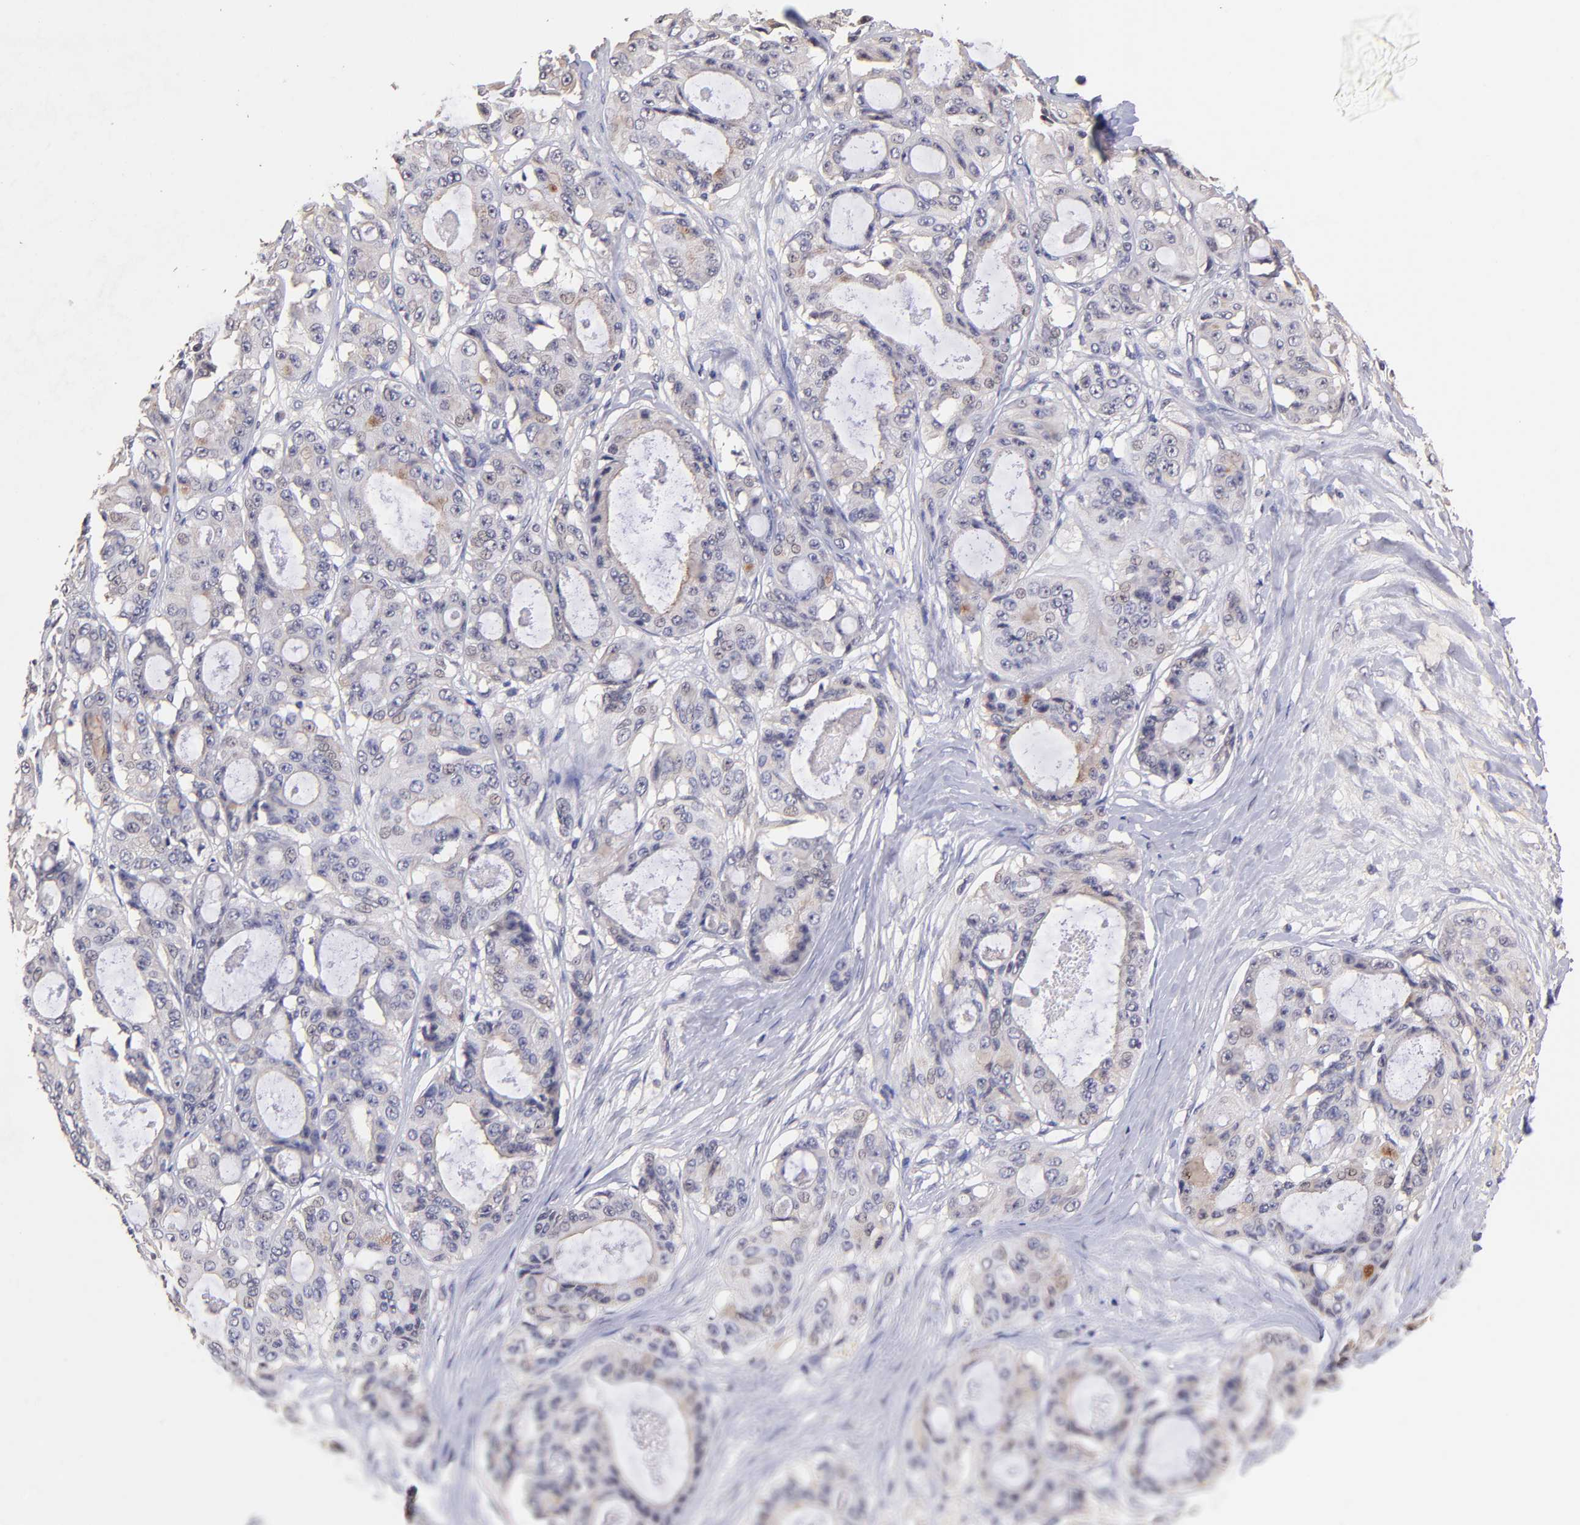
{"staining": {"intensity": "negative", "quantity": "none", "location": "none"}, "tissue": "ovarian cancer", "cell_type": "Tumor cells", "image_type": "cancer", "snomed": [{"axis": "morphology", "description": "Carcinoma, endometroid"}, {"axis": "topography", "description": "Ovary"}], "caption": "An immunohistochemistry (IHC) photomicrograph of endometroid carcinoma (ovarian) is shown. There is no staining in tumor cells of endometroid carcinoma (ovarian).", "gene": "RNASEL", "patient": {"sex": "female", "age": 61}}